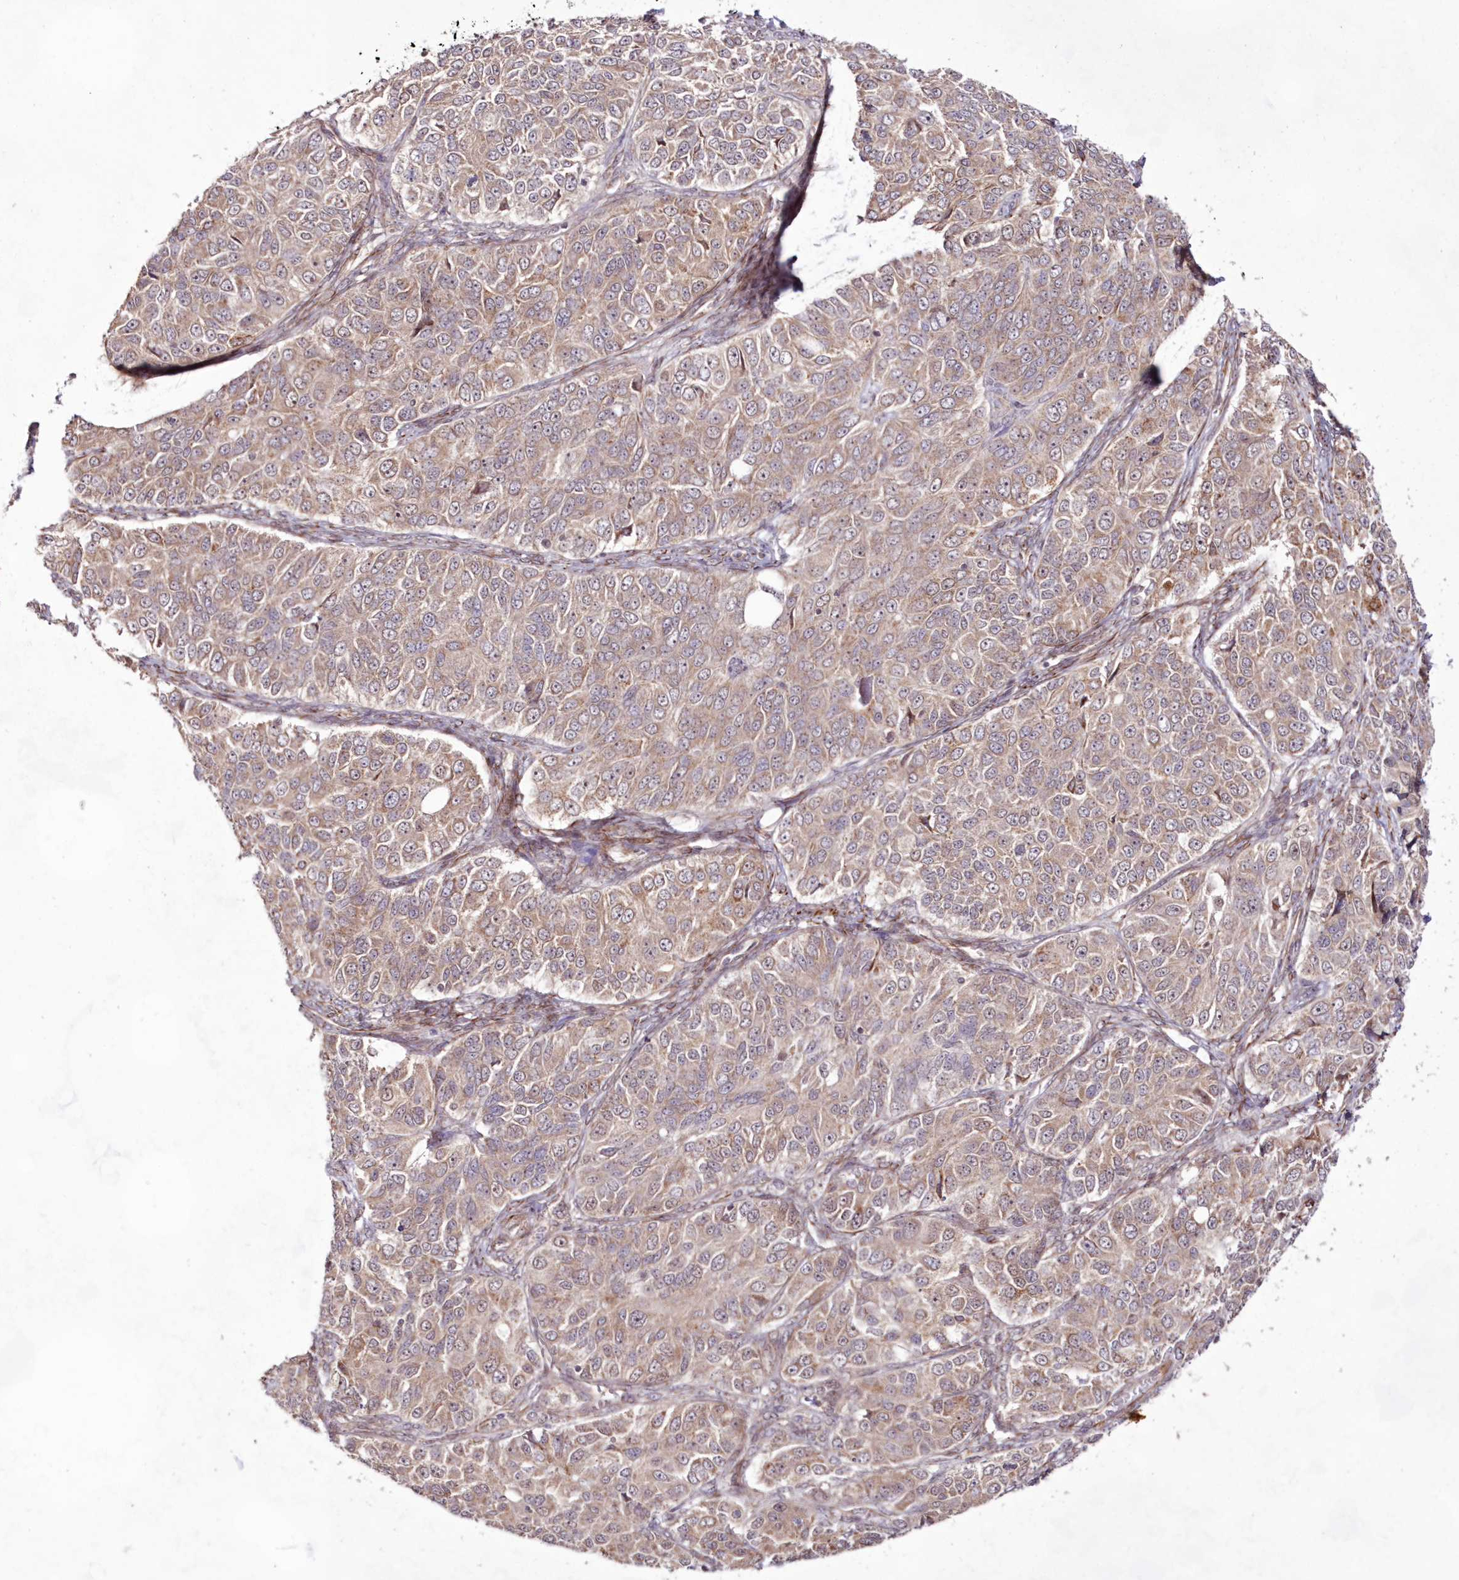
{"staining": {"intensity": "weak", "quantity": ">75%", "location": "cytoplasmic/membranous"}, "tissue": "ovarian cancer", "cell_type": "Tumor cells", "image_type": "cancer", "snomed": [{"axis": "morphology", "description": "Carcinoma, endometroid"}, {"axis": "topography", "description": "Ovary"}], "caption": "Ovarian endometroid carcinoma stained with DAB IHC demonstrates low levels of weak cytoplasmic/membranous staining in approximately >75% of tumor cells.", "gene": "SNIP1", "patient": {"sex": "female", "age": 51}}